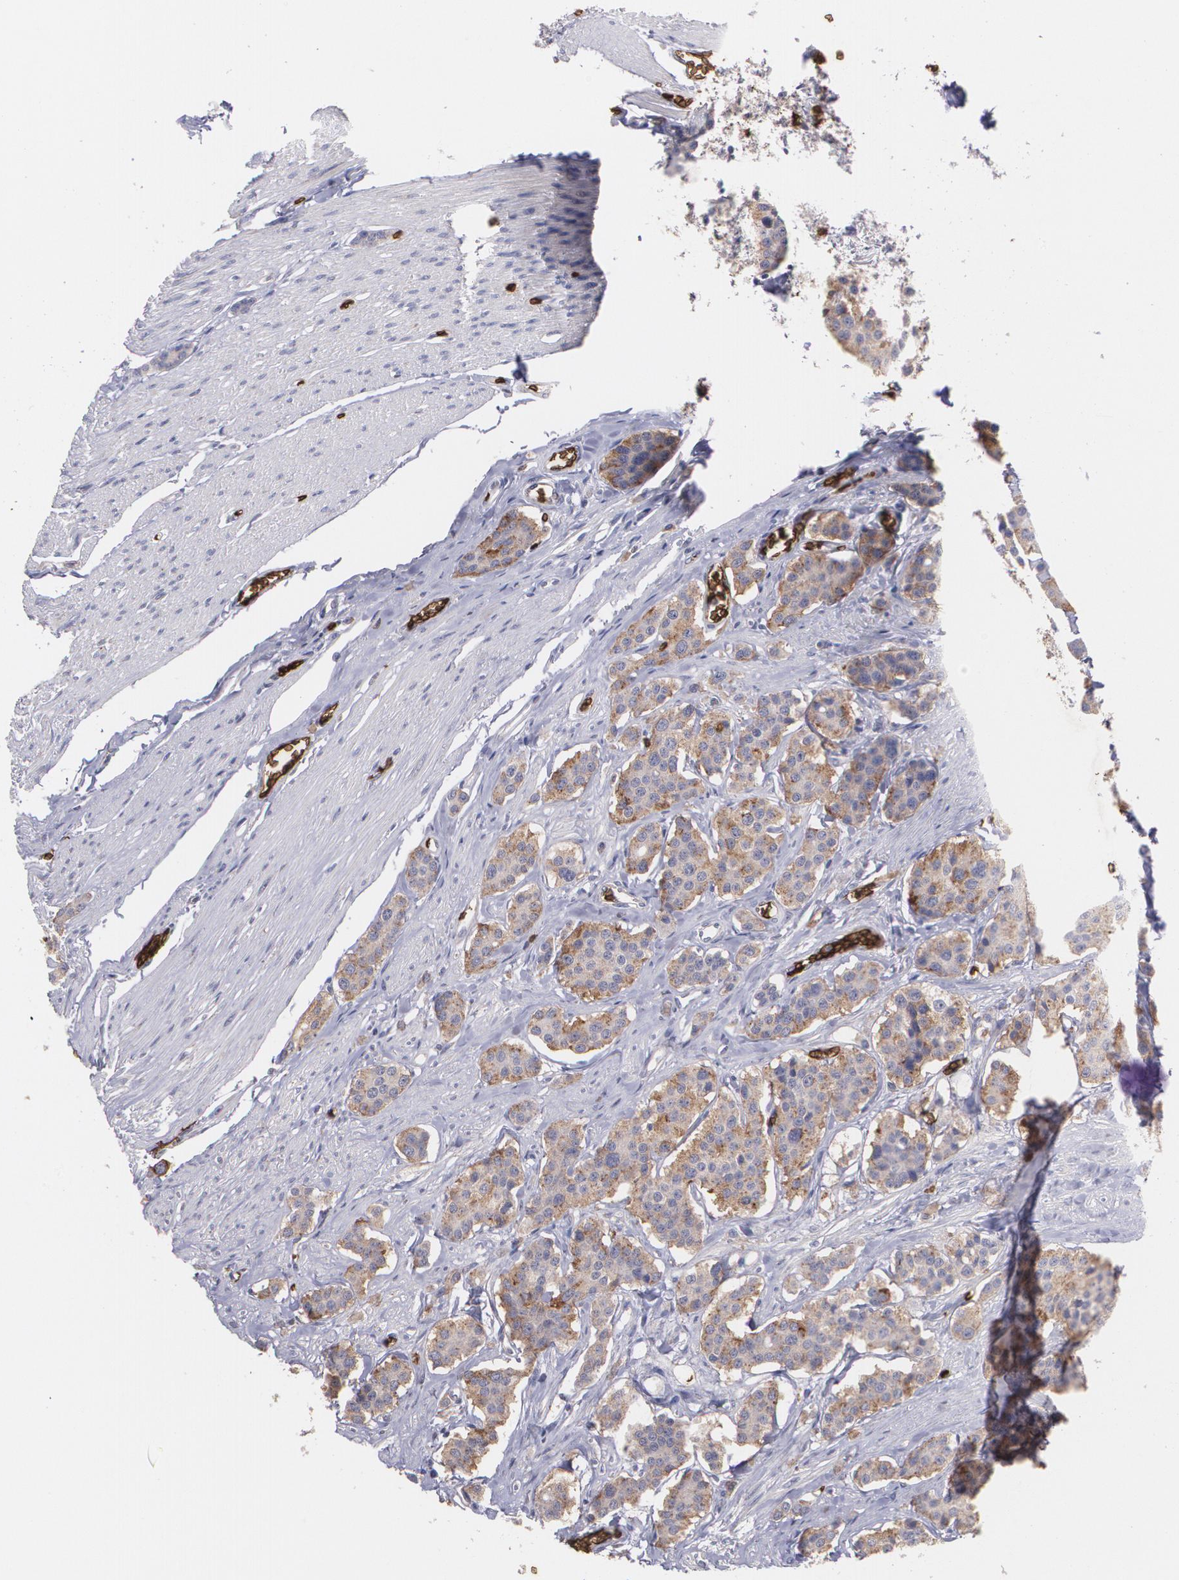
{"staining": {"intensity": "moderate", "quantity": ">75%", "location": "cytoplasmic/membranous"}, "tissue": "carcinoid", "cell_type": "Tumor cells", "image_type": "cancer", "snomed": [{"axis": "morphology", "description": "Carcinoid, malignant, NOS"}, {"axis": "topography", "description": "Small intestine"}], "caption": "Carcinoid (malignant) stained with a brown dye reveals moderate cytoplasmic/membranous positive staining in approximately >75% of tumor cells.", "gene": "SLC2A1", "patient": {"sex": "male", "age": 60}}